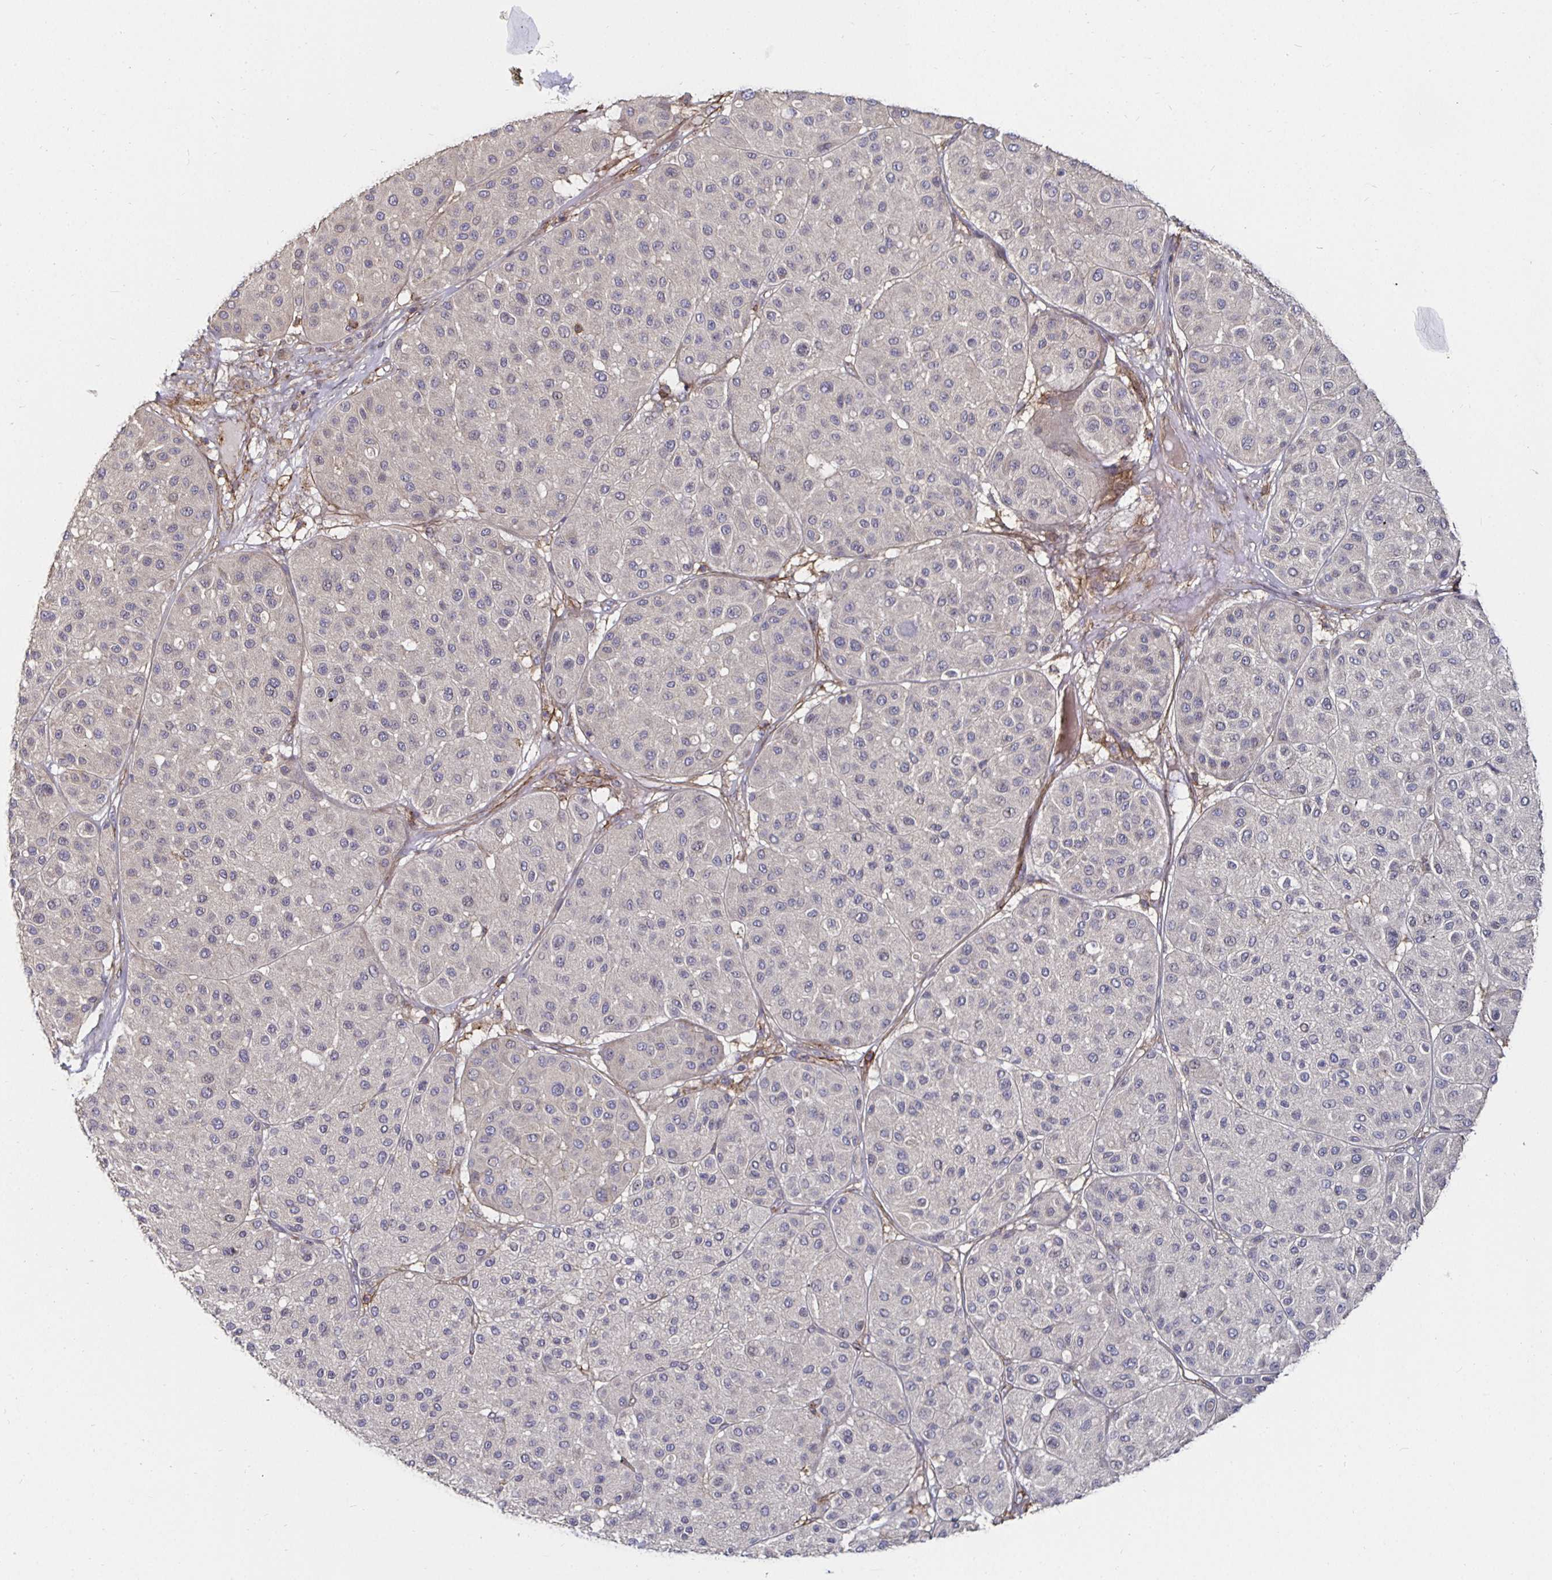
{"staining": {"intensity": "negative", "quantity": "none", "location": "none"}, "tissue": "melanoma", "cell_type": "Tumor cells", "image_type": "cancer", "snomed": [{"axis": "morphology", "description": "Malignant melanoma, Metastatic site"}, {"axis": "topography", "description": "Smooth muscle"}], "caption": "Histopathology image shows no protein positivity in tumor cells of malignant melanoma (metastatic site) tissue. The staining is performed using DAB (3,3'-diaminobenzidine) brown chromogen with nuclei counter-stained in using hematoxylin.", "gene": "GJA4", "patient": {"sex": "male", "age": 41}}